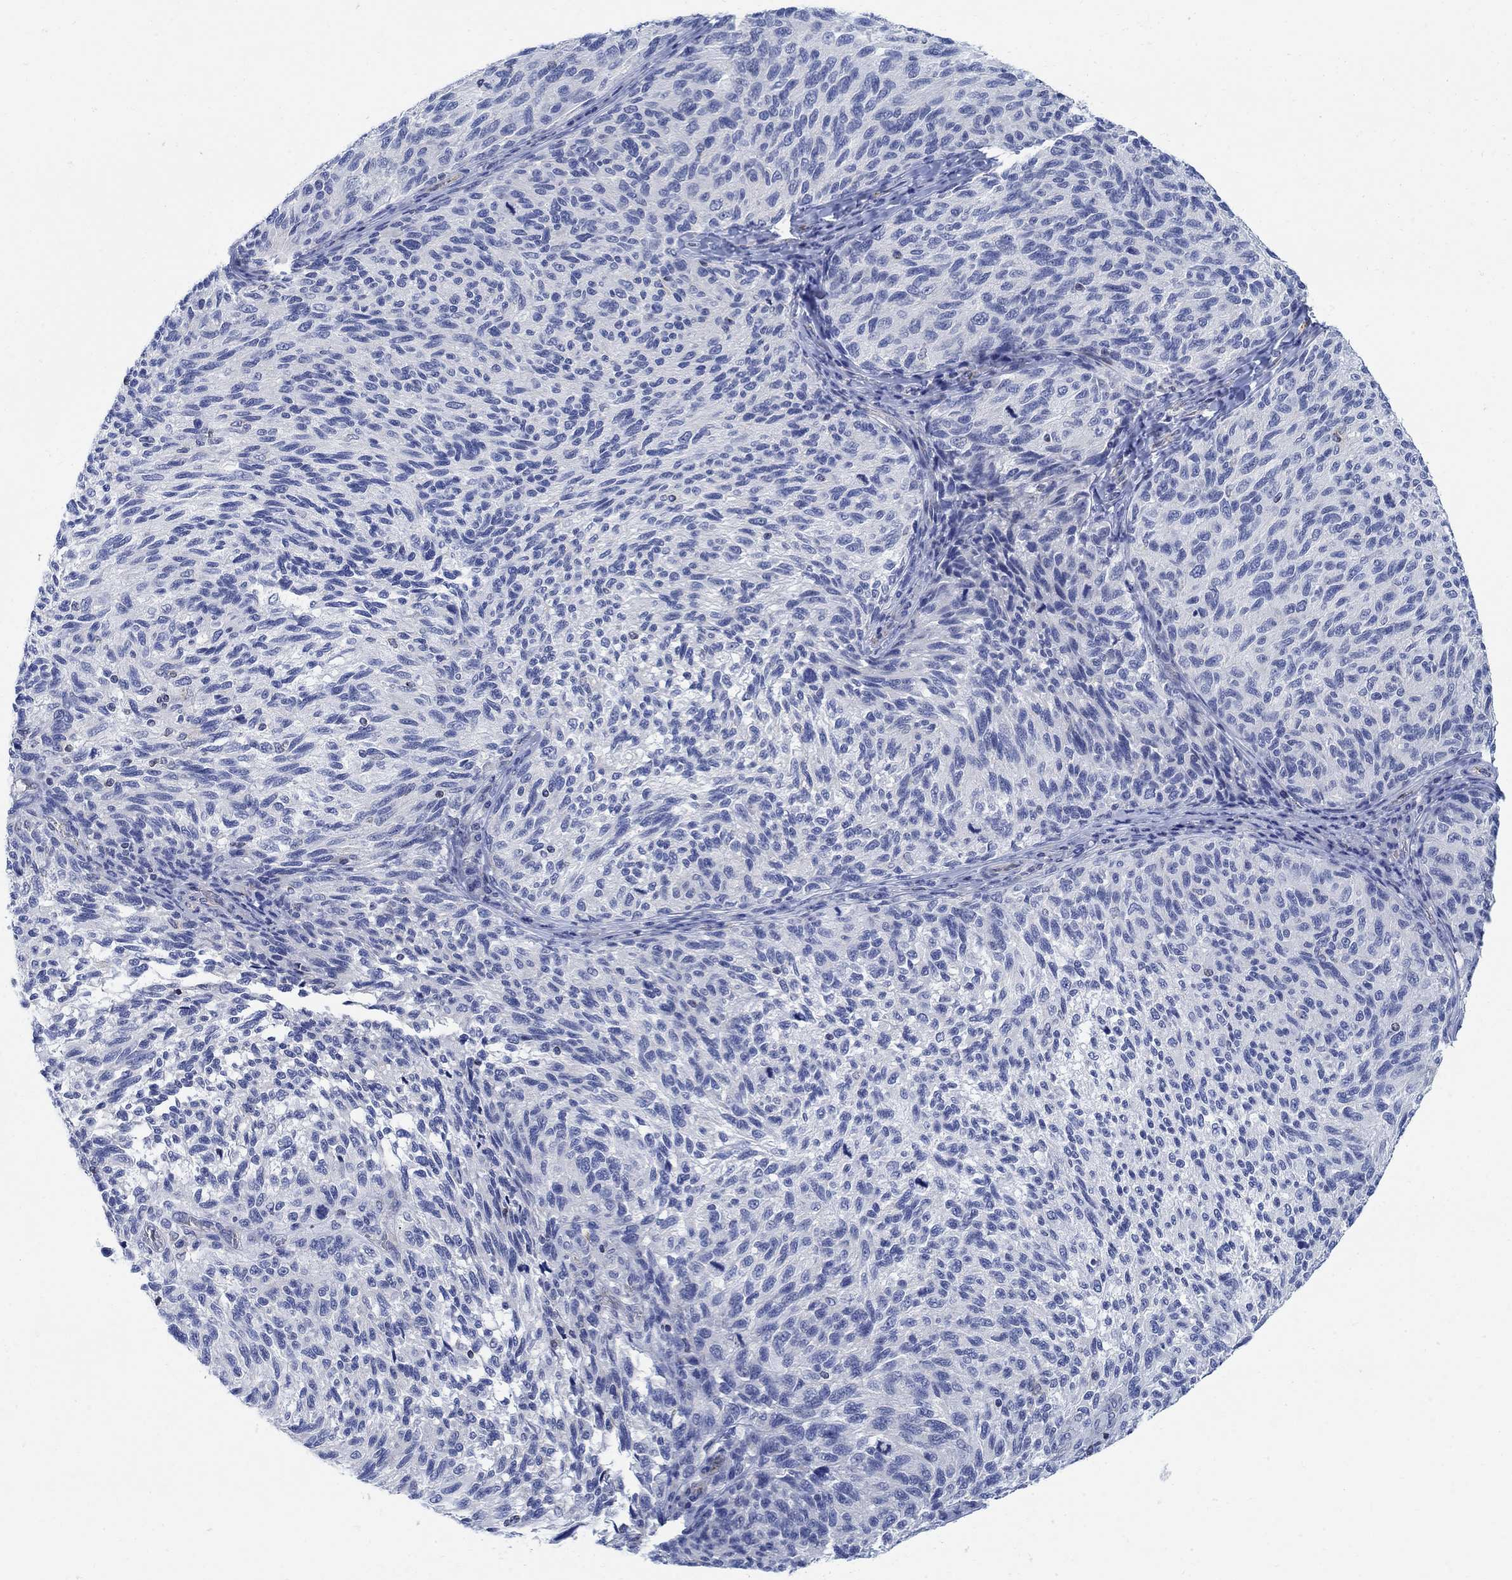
{"staining": {"intensity": "negative", "quantity": "none", "location": "none"}, "tissue": "melanoma", "cell_type": "Tumor cells", "image_type": "cancer", "snomed": [{"axis": "morphology", "description": "Malignant melanoma, NOS"}, {"axis": "topography", "description": "Skin"}], "caption": "Immunohistochemistry of malignant melanoma reveals no expression in tumor cells.", "gene": "PHF21B", "patient": {"sex": "female", "age": 73}}